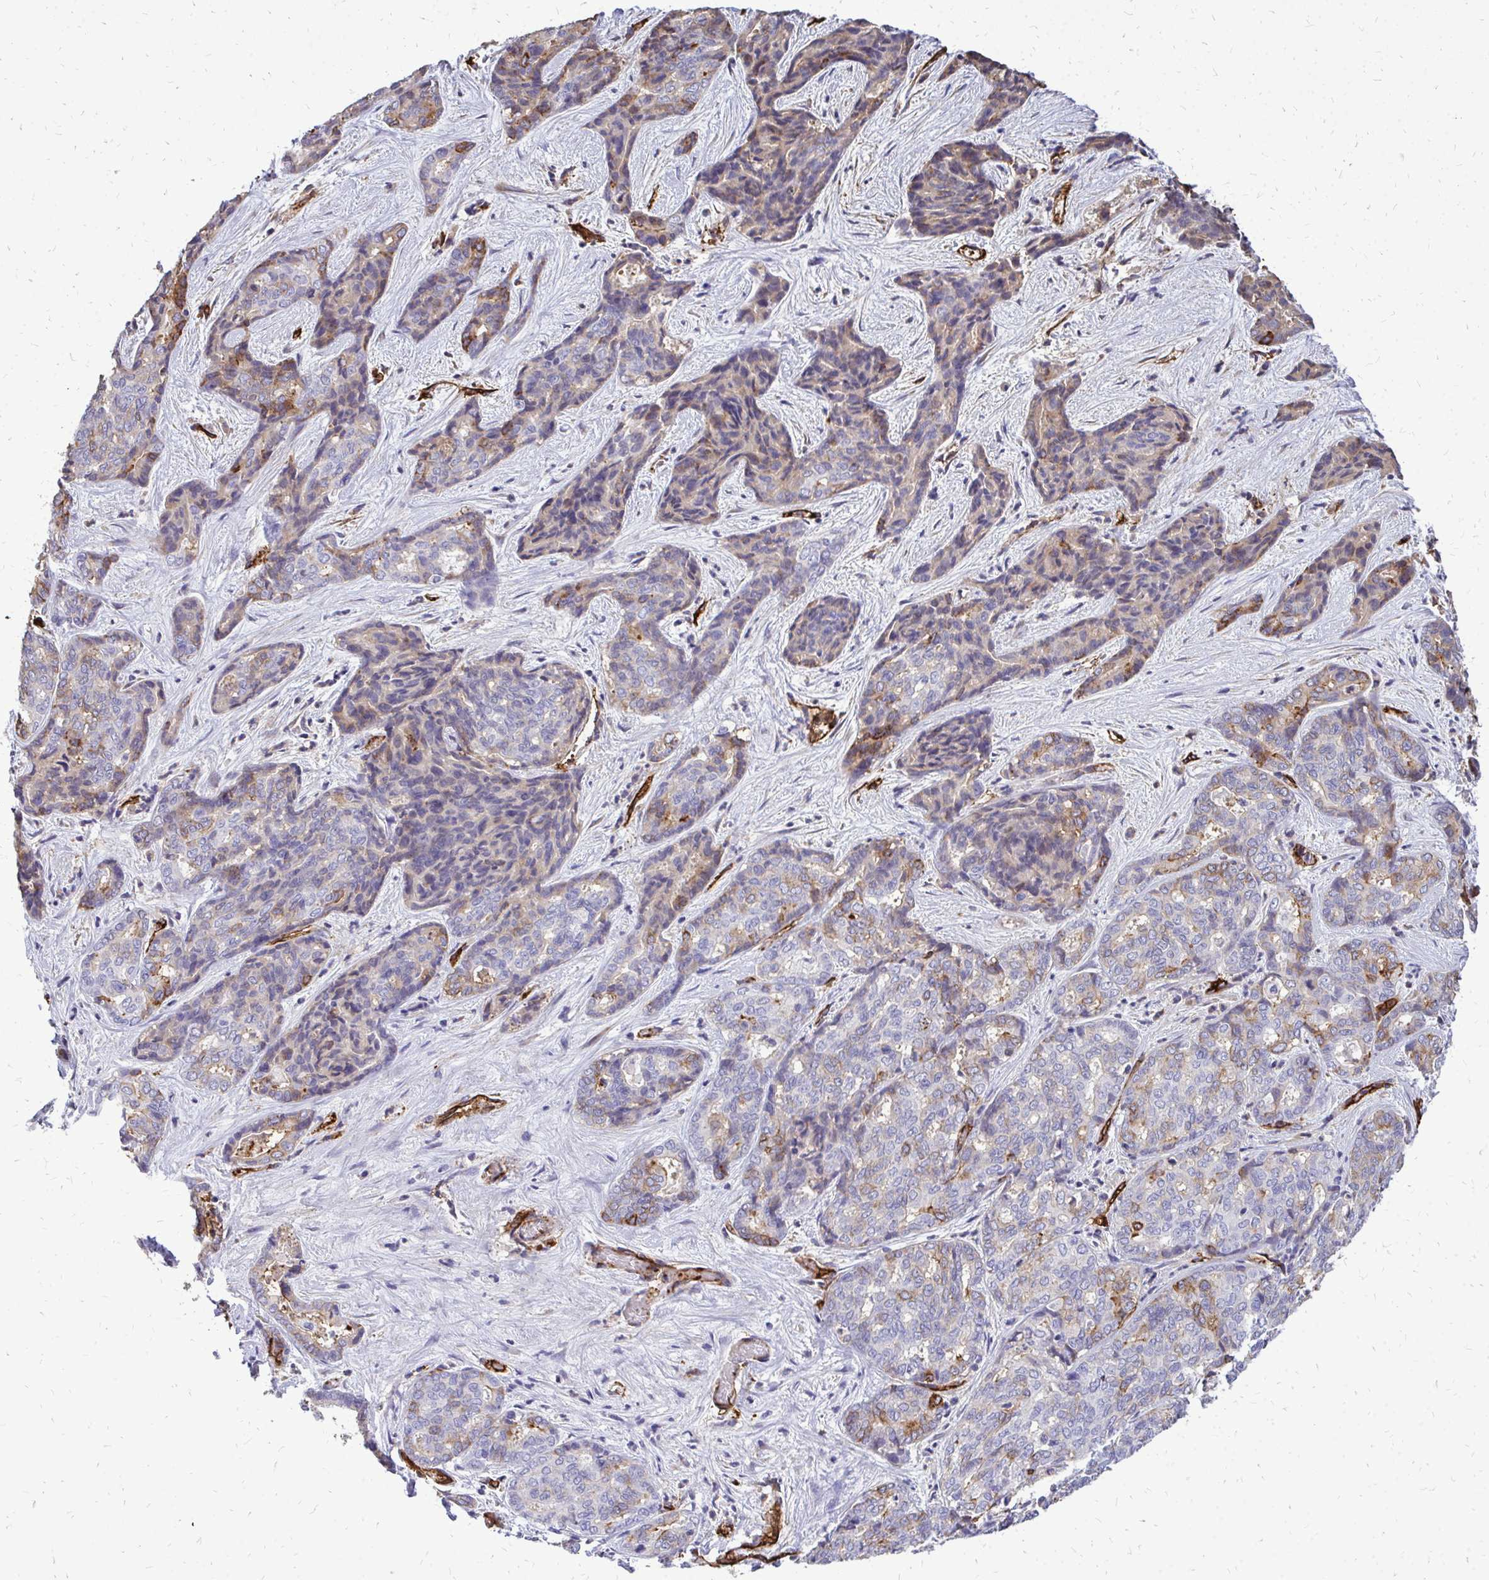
{"staining": {"intensity": "moderate", "quantity": "<25%", "location": "cytoplasmic/membranous"}, "tissue": "liver cancer", "cell_type": "Tumor cells", "image_type": "cancer", "snomed": [{"axis": "morphology", "description": "Cholangiocarcinoma"}, {"axis": "topography", "description": "Liver"}], "caption": "Immunohistochemistry of liver cancer (cholangiocarcinoma) shows low levels of moderate cytoplasmic/membranous positivity in about <25% of tumor cells.", "gene": "MARCKSL1", "patient": {"sex": "female", "age": 64}}